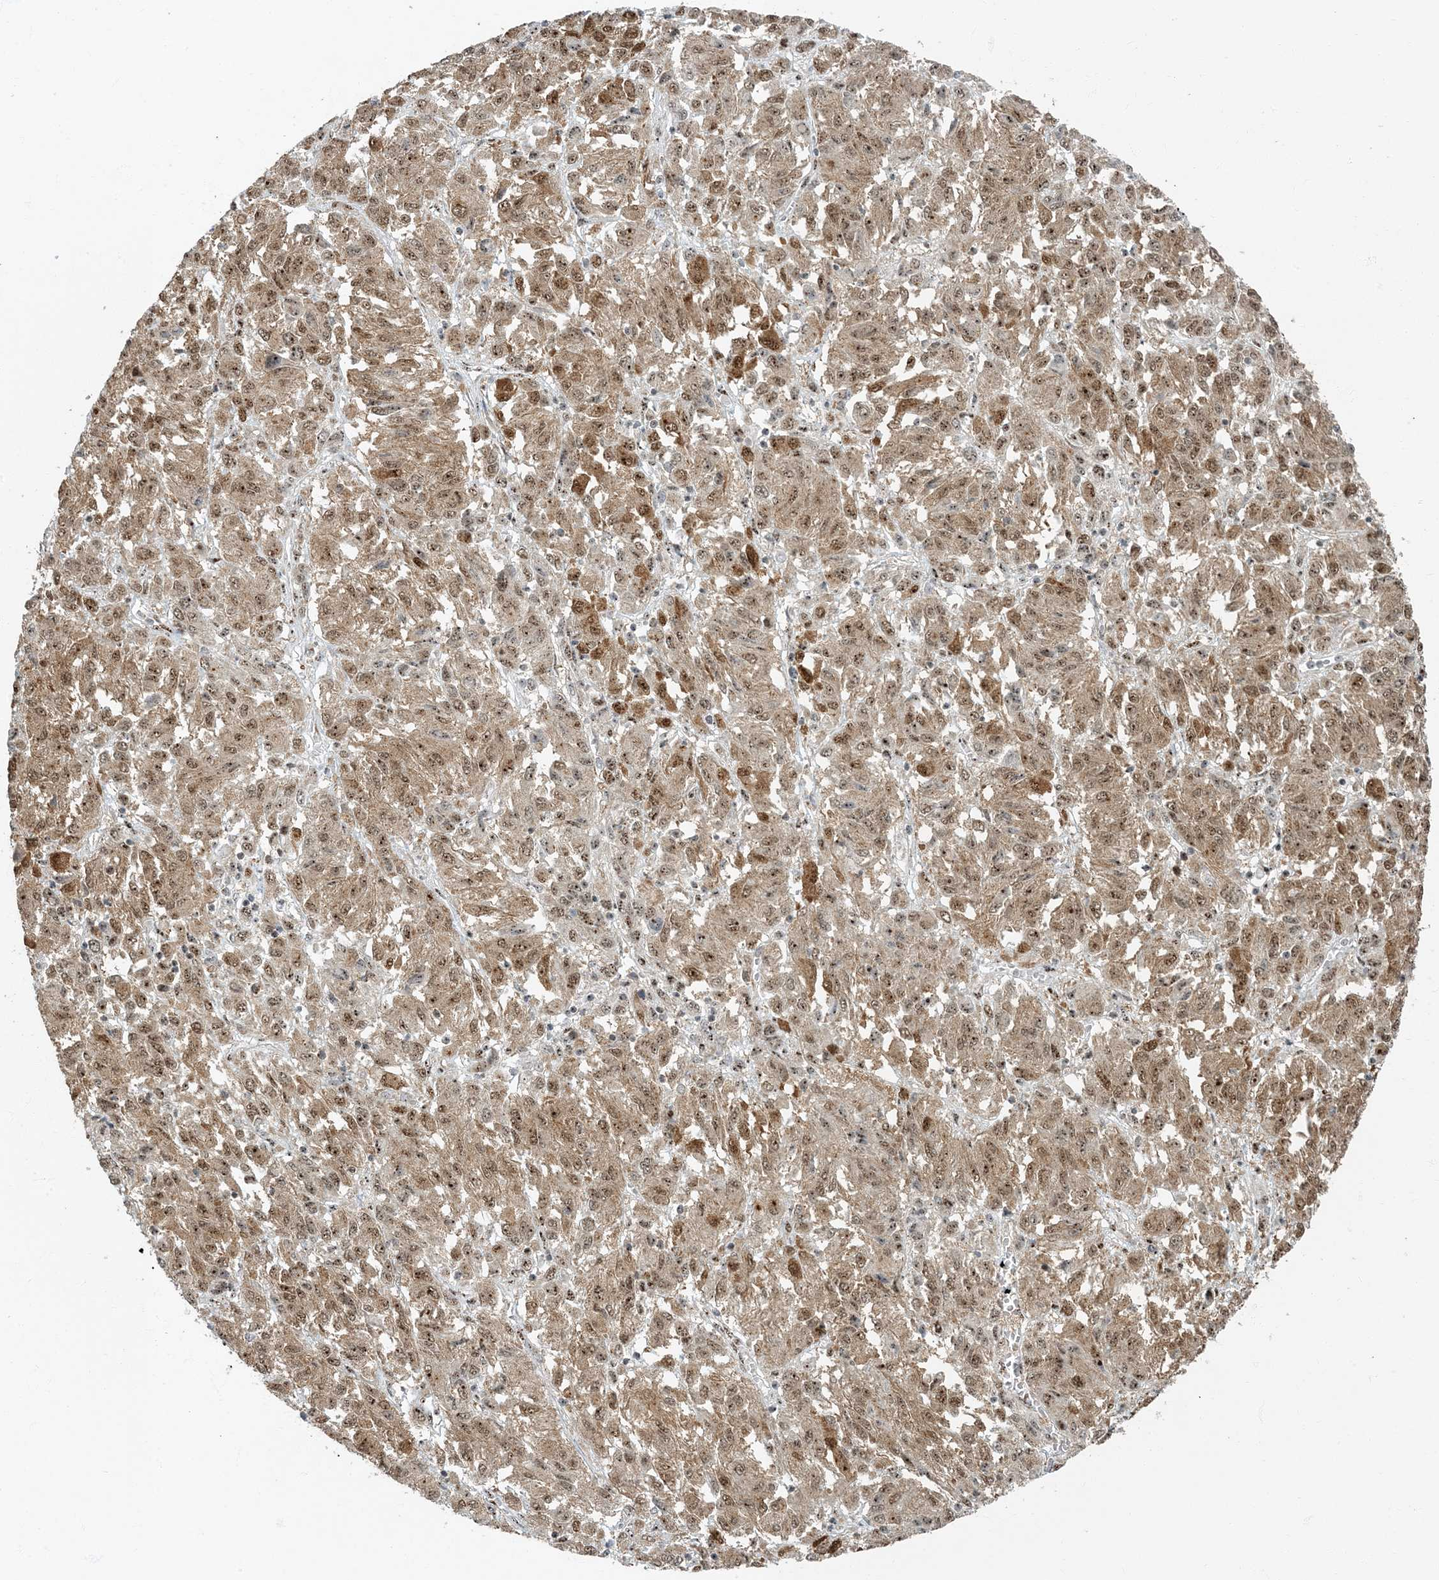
{"staining": {"intensity": "moderate", "quantity": ">75%", "location": "cytoplasmic/membranous,nuclear"}, "tissue": "melanoma", "cell_type": "Tumor cells", "image_type": "cancer", "snomed": [{"axis": "morphology", "description": "Malignant melanoma, Metastatic site"}, {"axis": "topography", "description": "Lung"}], "caption": "DAB (3,3'-diaminobenzidine) immunohistochemical staining of human melanoma demonstrates moderate cytoplasmic/membranous and nuclear protein staining in approximately >75% of tumor cells.", "gene": "MBD1", "patient": {"sex": "male", "age": 64}}